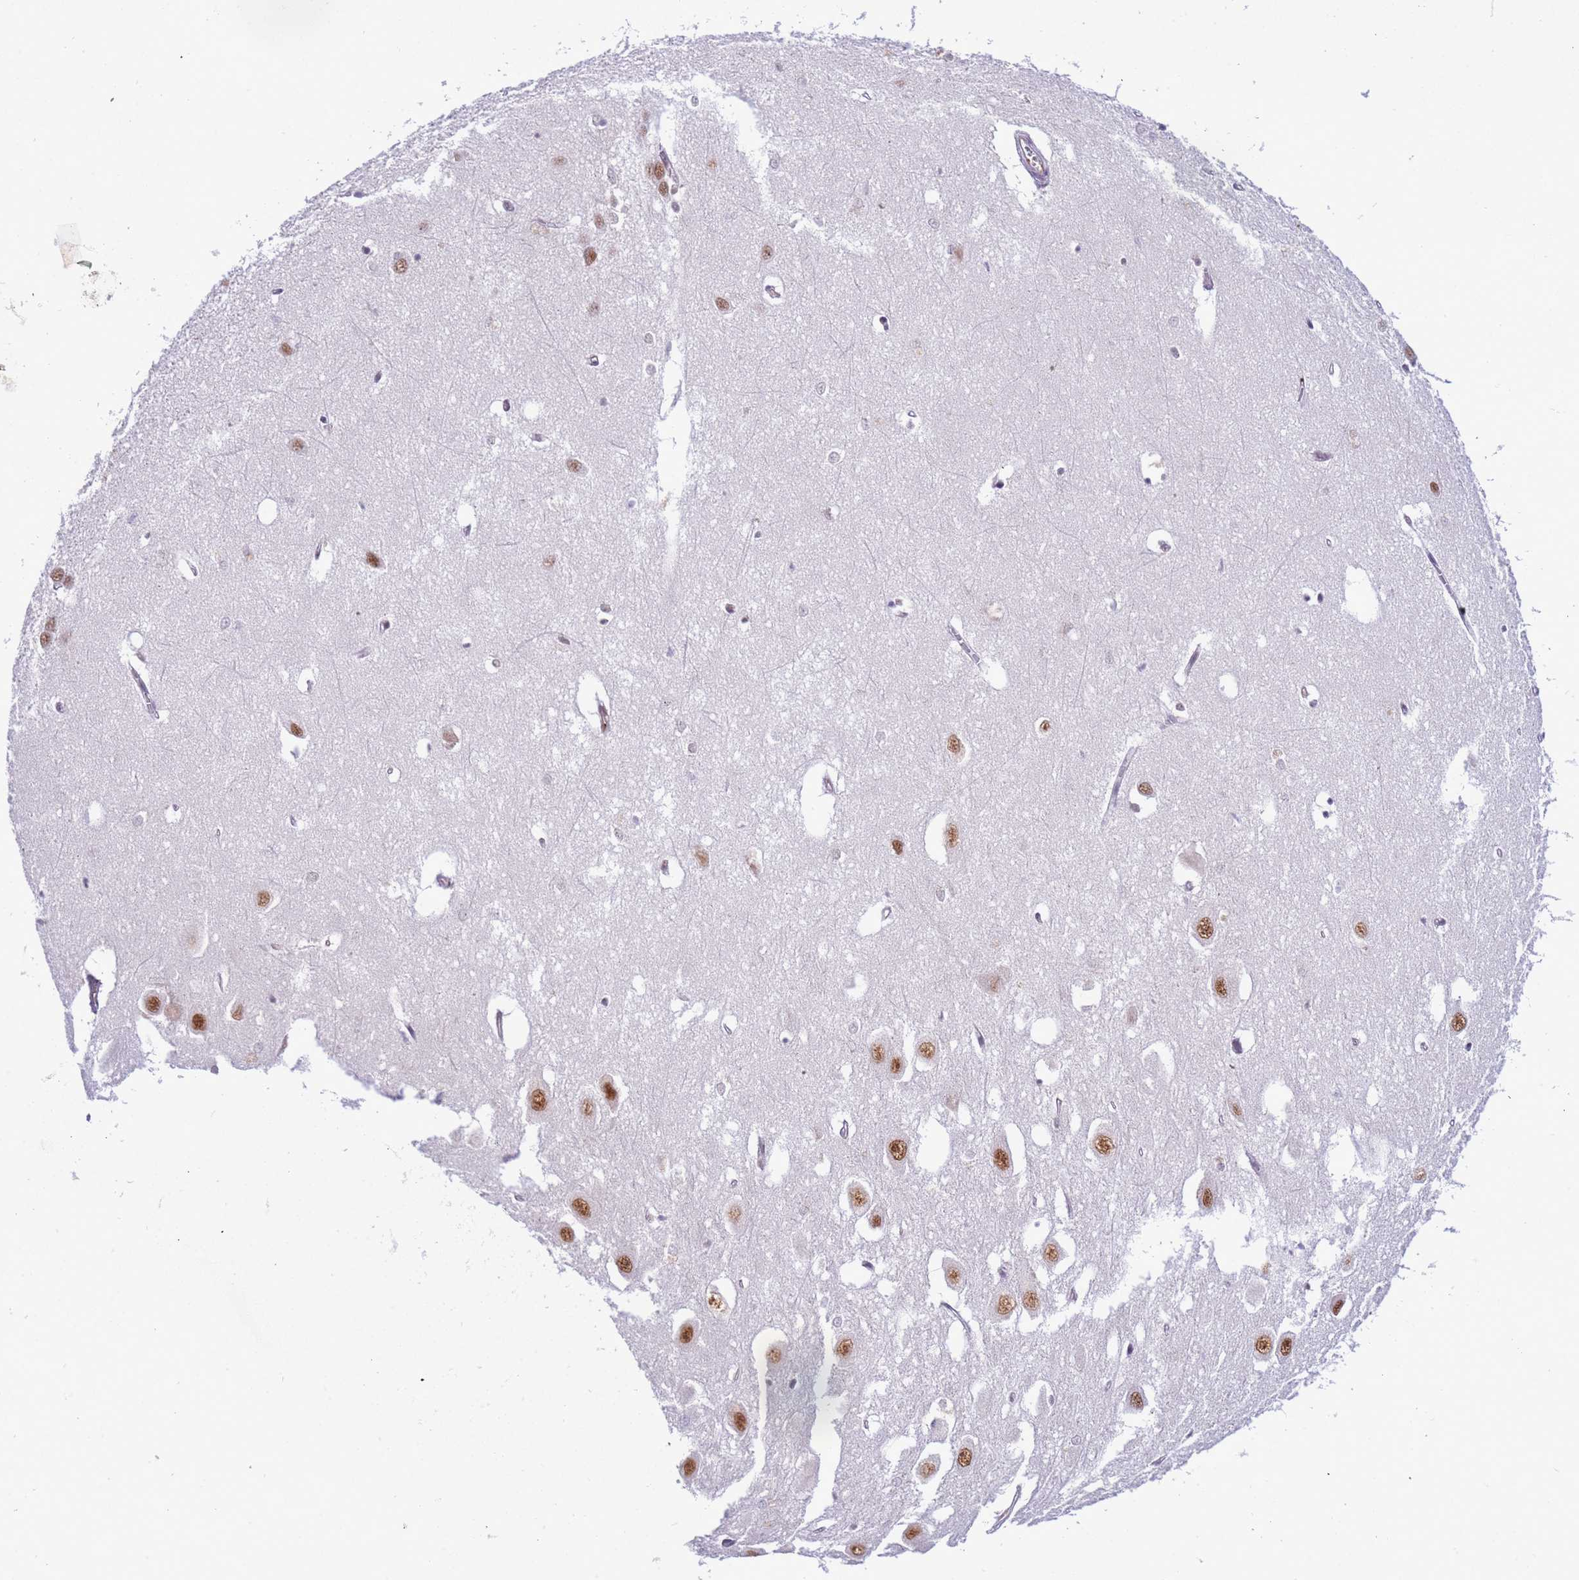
{"staining": {"intensity": "moderate", "quantity": "<25%", "location": "nuclear"}, "tissue": "hippocampus", "cell_type": "Glial cells", "image_type": "normal", "snomed": [{"axis": "morphology", "description": "Normal tissue, NOS"}, {"axis": "topography", "description": "Hippocampus"}], "caption": "Immunohistochemical staining of benign hippocampus reveals moderate nuclear protein positivity in about <25% of glial cells. (DAB = brown stain, brightfield microscopy at high magnification).", "gene": "SRRT", "patient": {"sex": "female", "age": 64}}